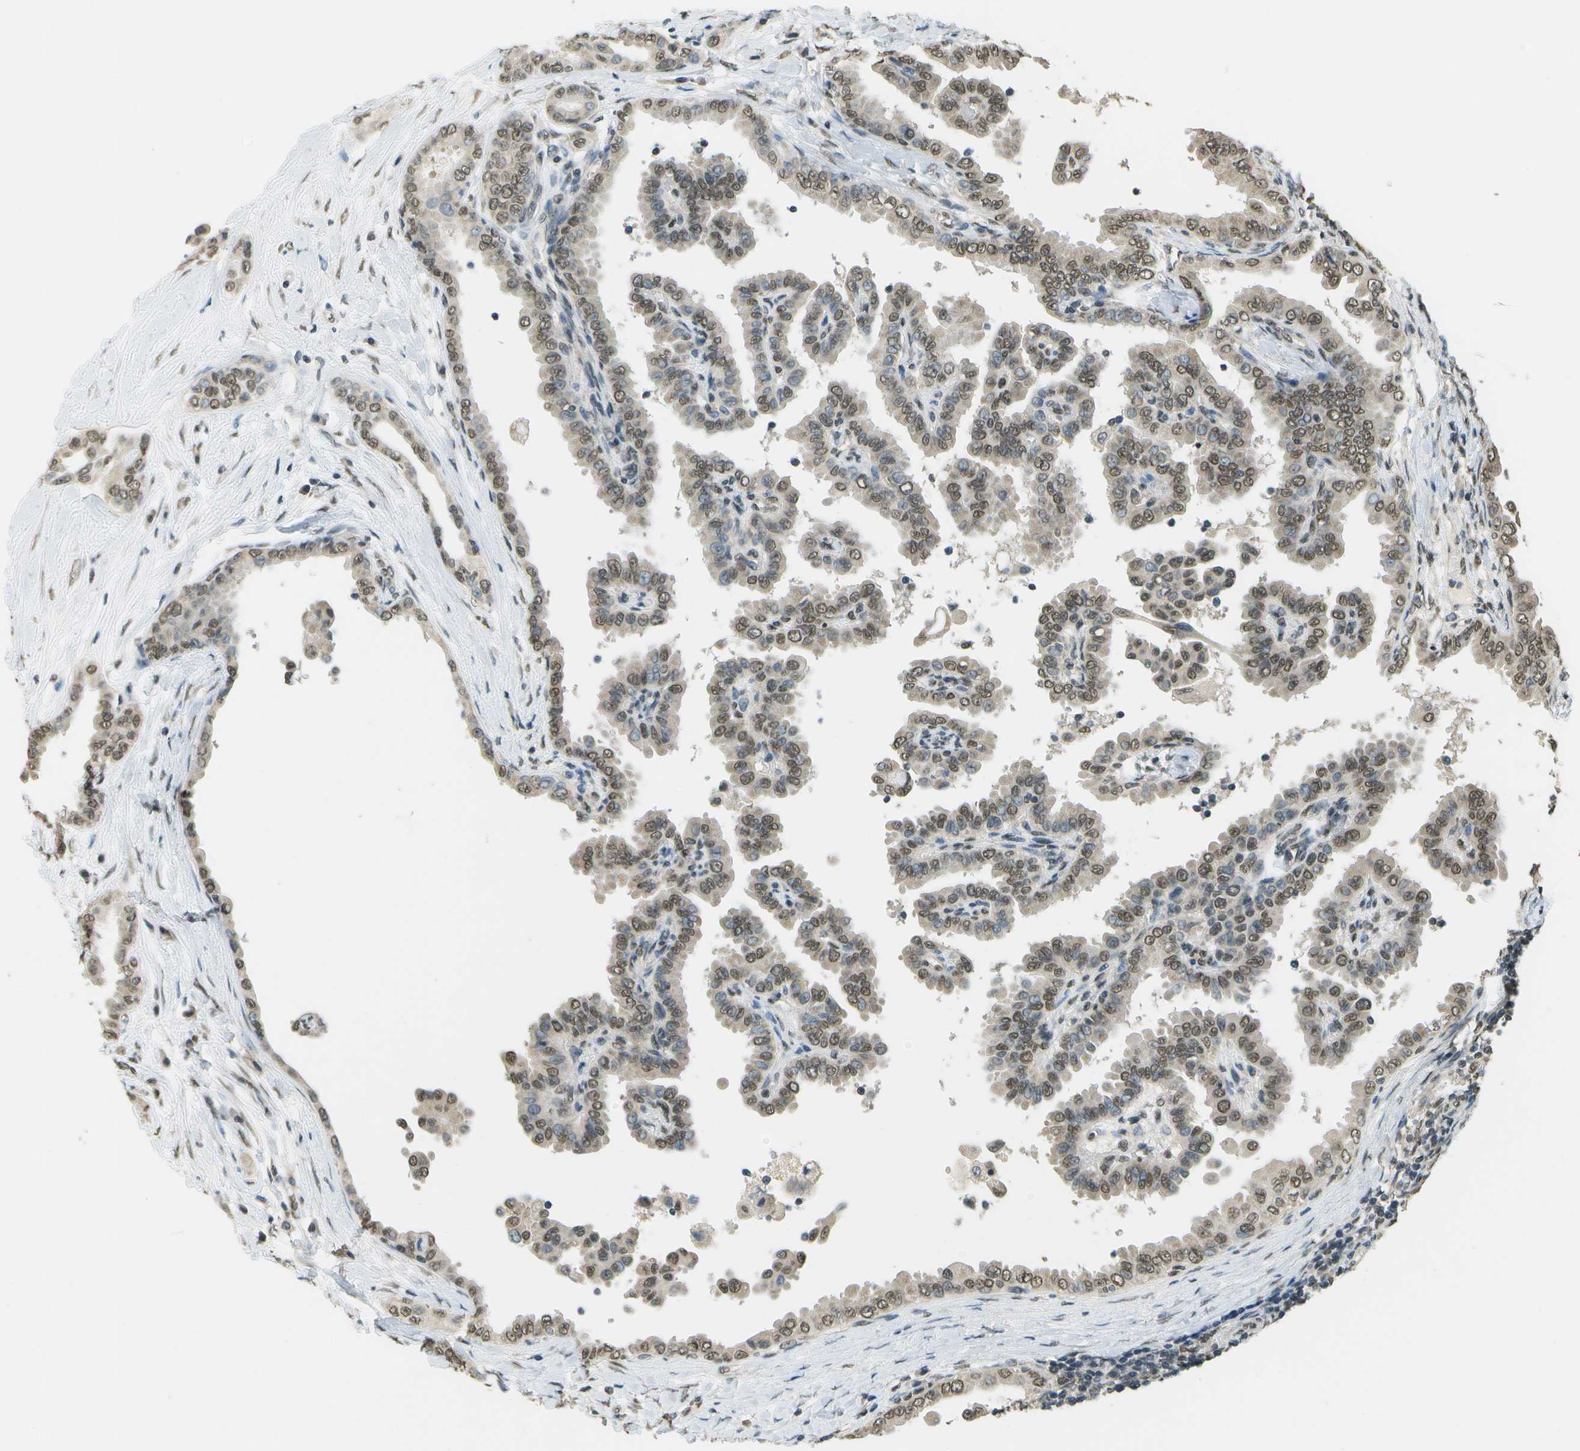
{"staining": {"intensity": "weak", "quantity": ">75%", "location": "nuclear"}, "tissue": "thyroid cancer", "cell_type": "Tumor cells", "image_type": "cancer", "snomed": [{"axis": "morphology", "description": "Papillary adenocarcinoma, NOS"}, {"axis": "topography", "description": "Thyroid gland"}], "caption": "The photomicrograph shows immunohistochemical staining of thyroid cancer (papillary adenocarcinoma). There is weak nuclear staining is seen in approximately >75% of tumor cells.", "gene": "ABL2", "patient": {"sex": "male", "age": 33}}